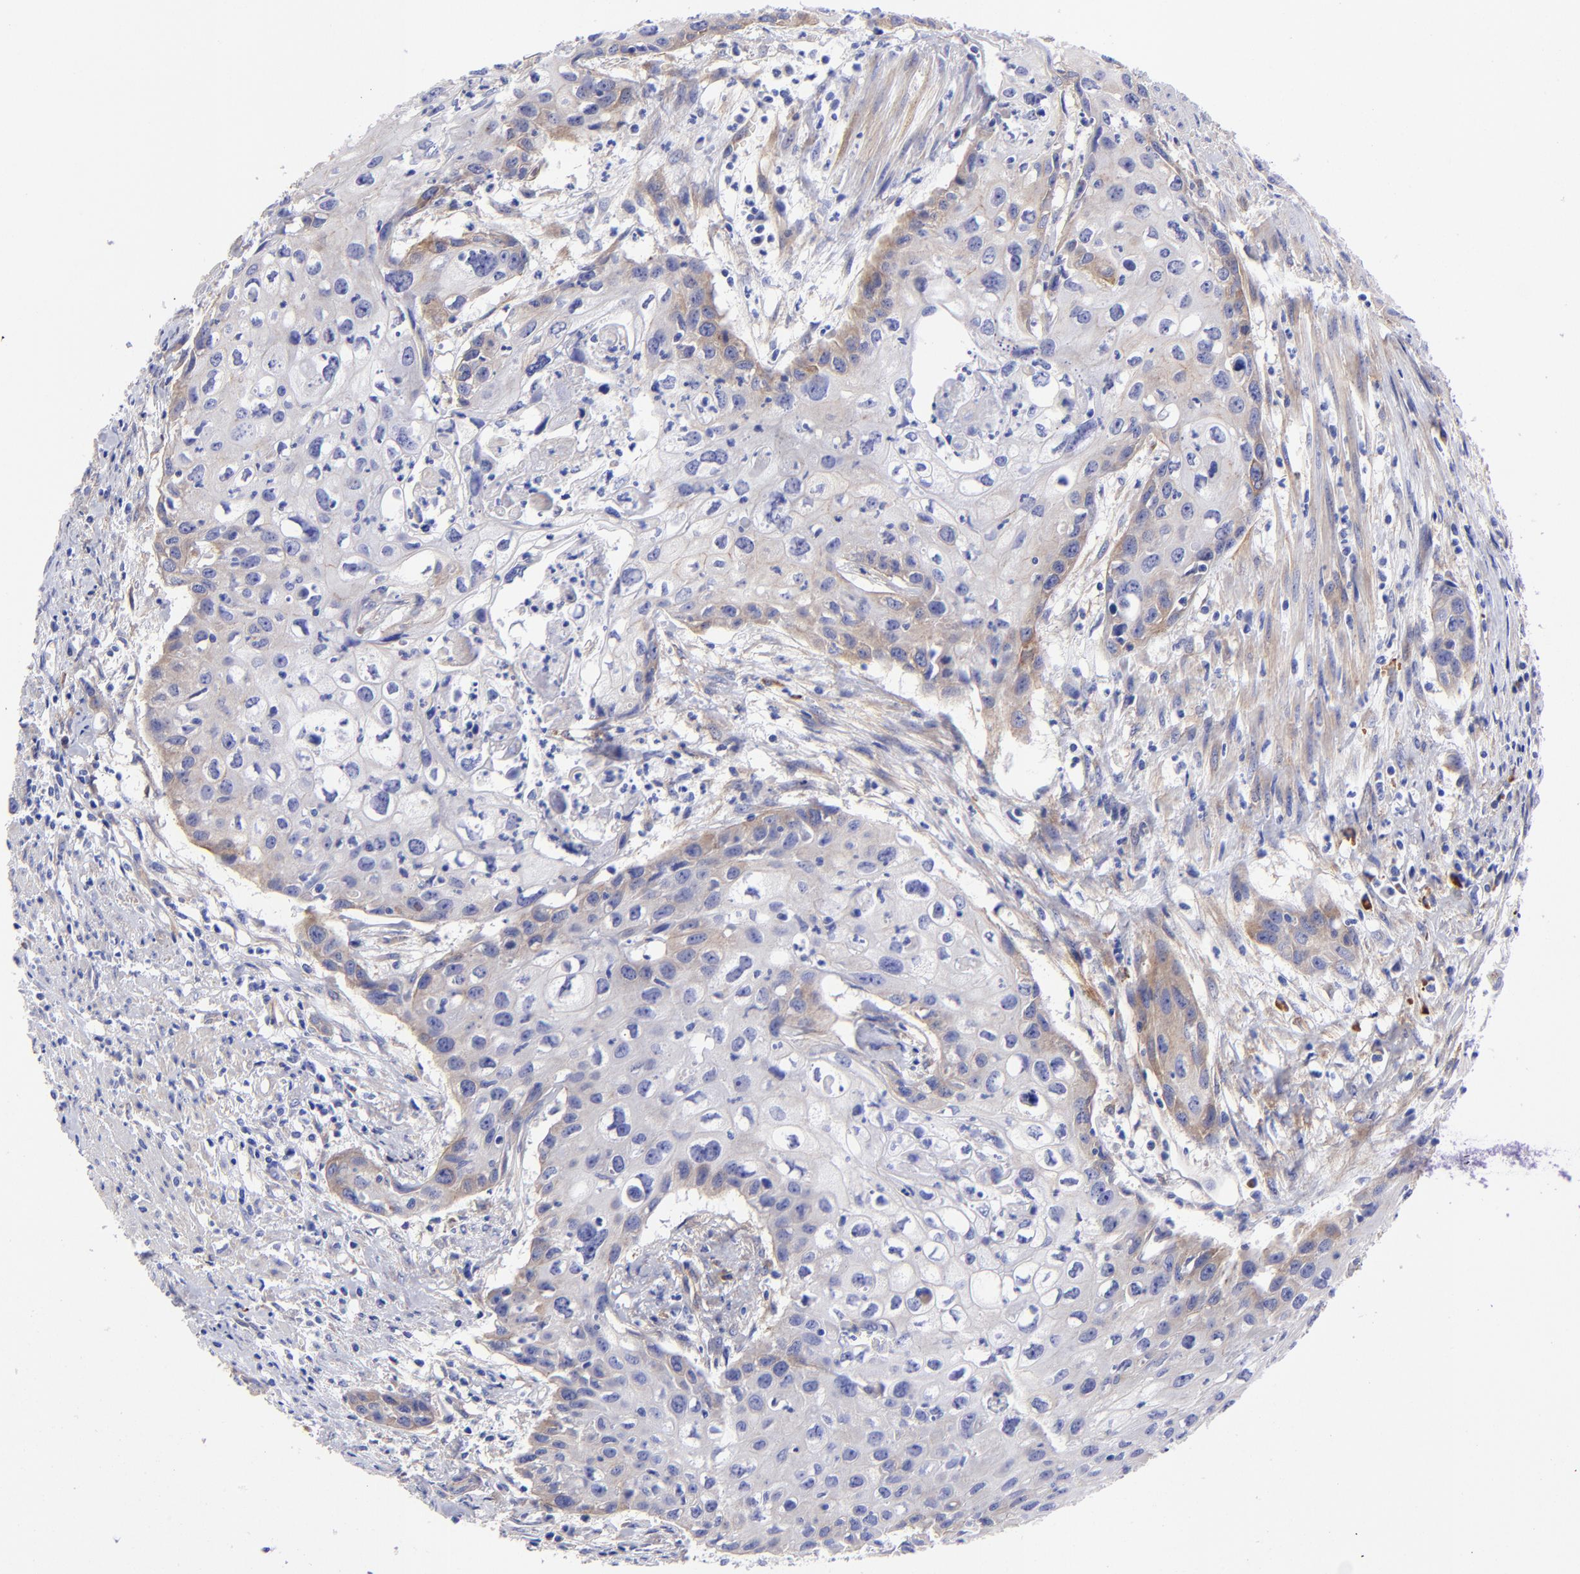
{"staining": {"intensity": "weak", "quantity": "25%-75%", "location": "cytoplasmic/membranous"}, "tissue": "urothelial cancer", "cell_type": "Tumor cells", "image_type": "cancer", "snomed": [{"axis": "morphology", "description": "Urothelial carcinoma, High grade"}, {"axis": "topography", "description": "Urinary bladder"}], "caption": "This histopathology image exhibits IHC staining of urothelial cancer, with low weak cytoplasmic/membranous staining in approximately 25%-75% of tumor cells.", "gene": "PPFIBP1", "patient": {"sex": "male", "age": 54}}